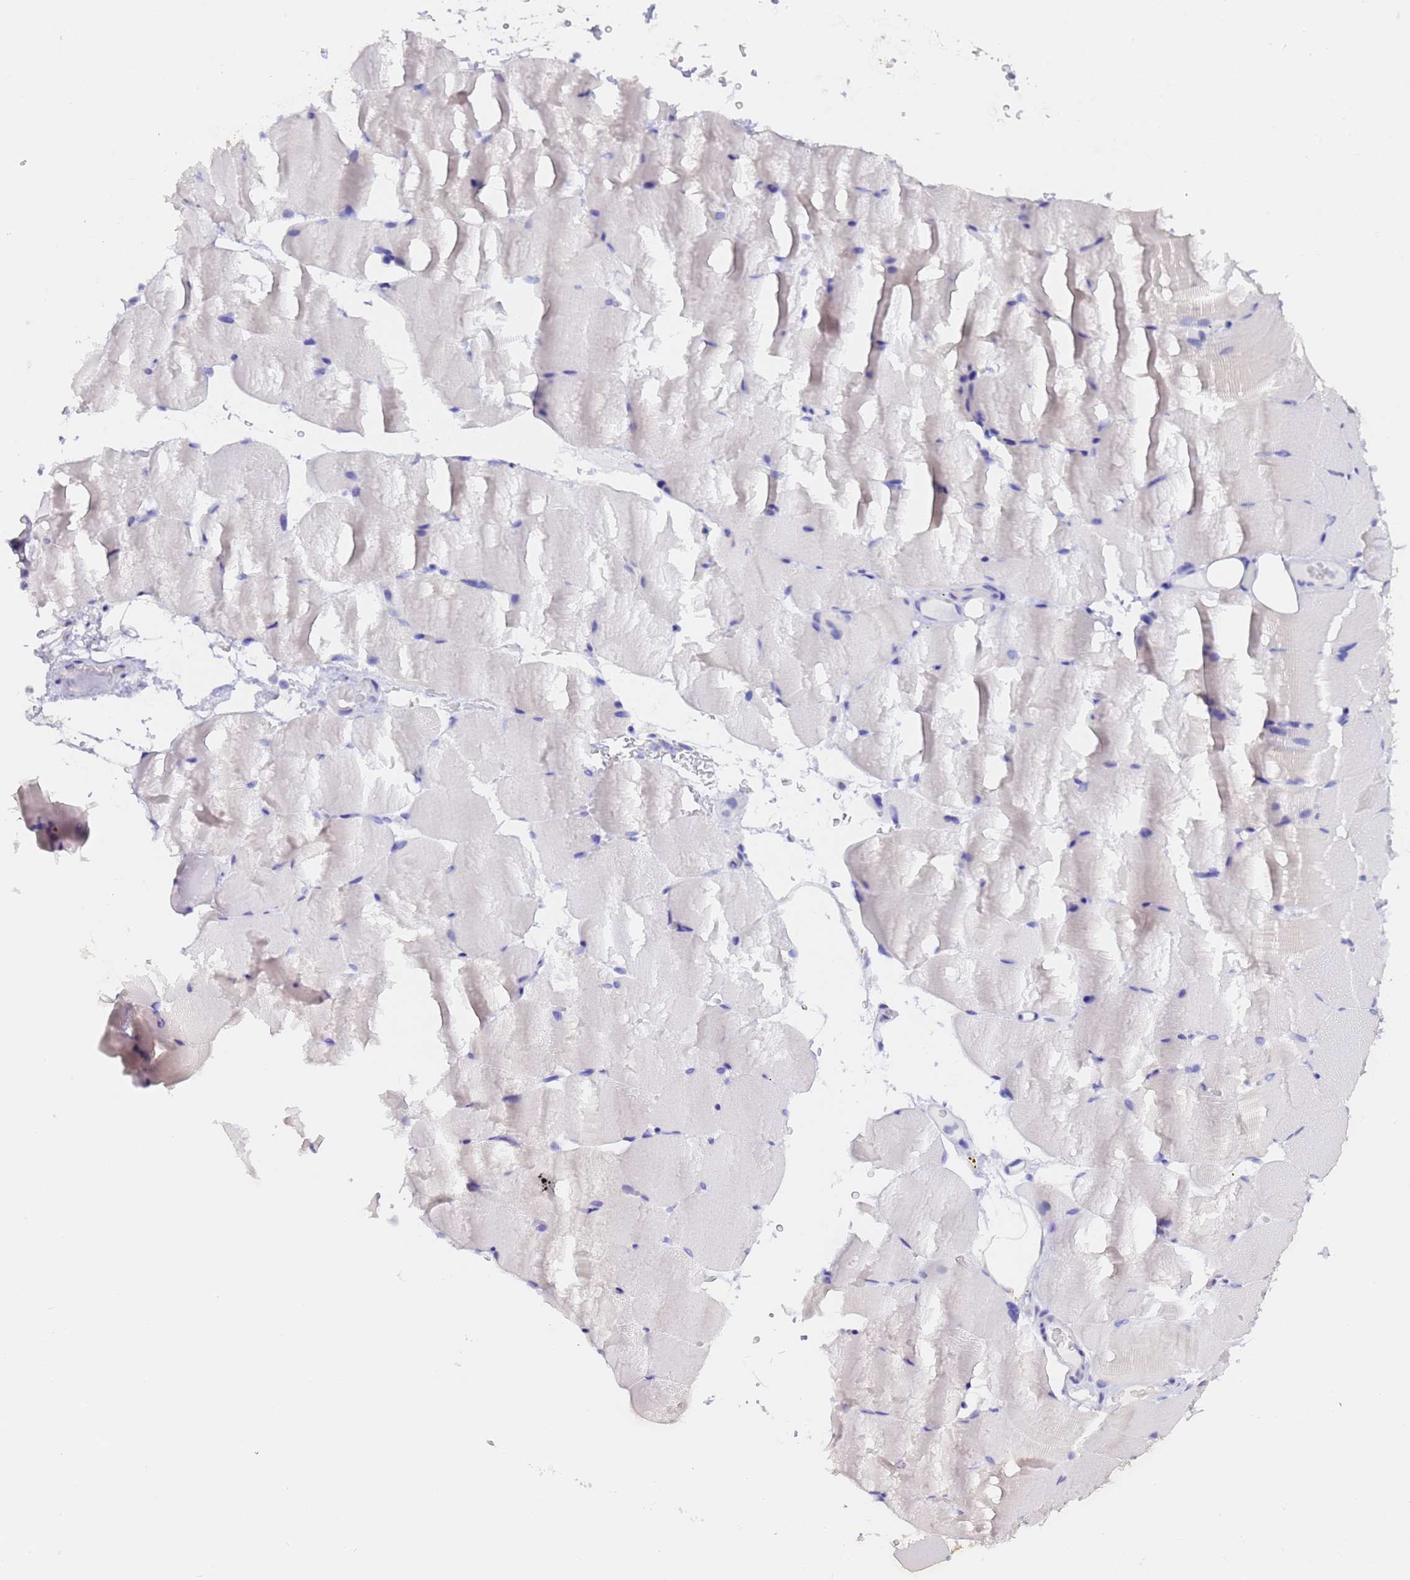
{"staining": {"intensity": "negative", "quantity": "none", "location": "none"}, "tissue": "skeletal muscle", "cell_type": "Myocytes", "image_type": "normal", "snomed": [{"axis": "morphology", "description": "Normal tissue, NOS"}, {"axis": "topography", "description": "Skeletal muscle"}, {"axis": "topography", "description": "Parathyroid gland"}], "caption": "Immunohistochemical staining of normal skeletal muscle exhibits no significant positivity in myocytes.", "gene": "GABRA1", "patient": {"sex": "female", "age": 37}}